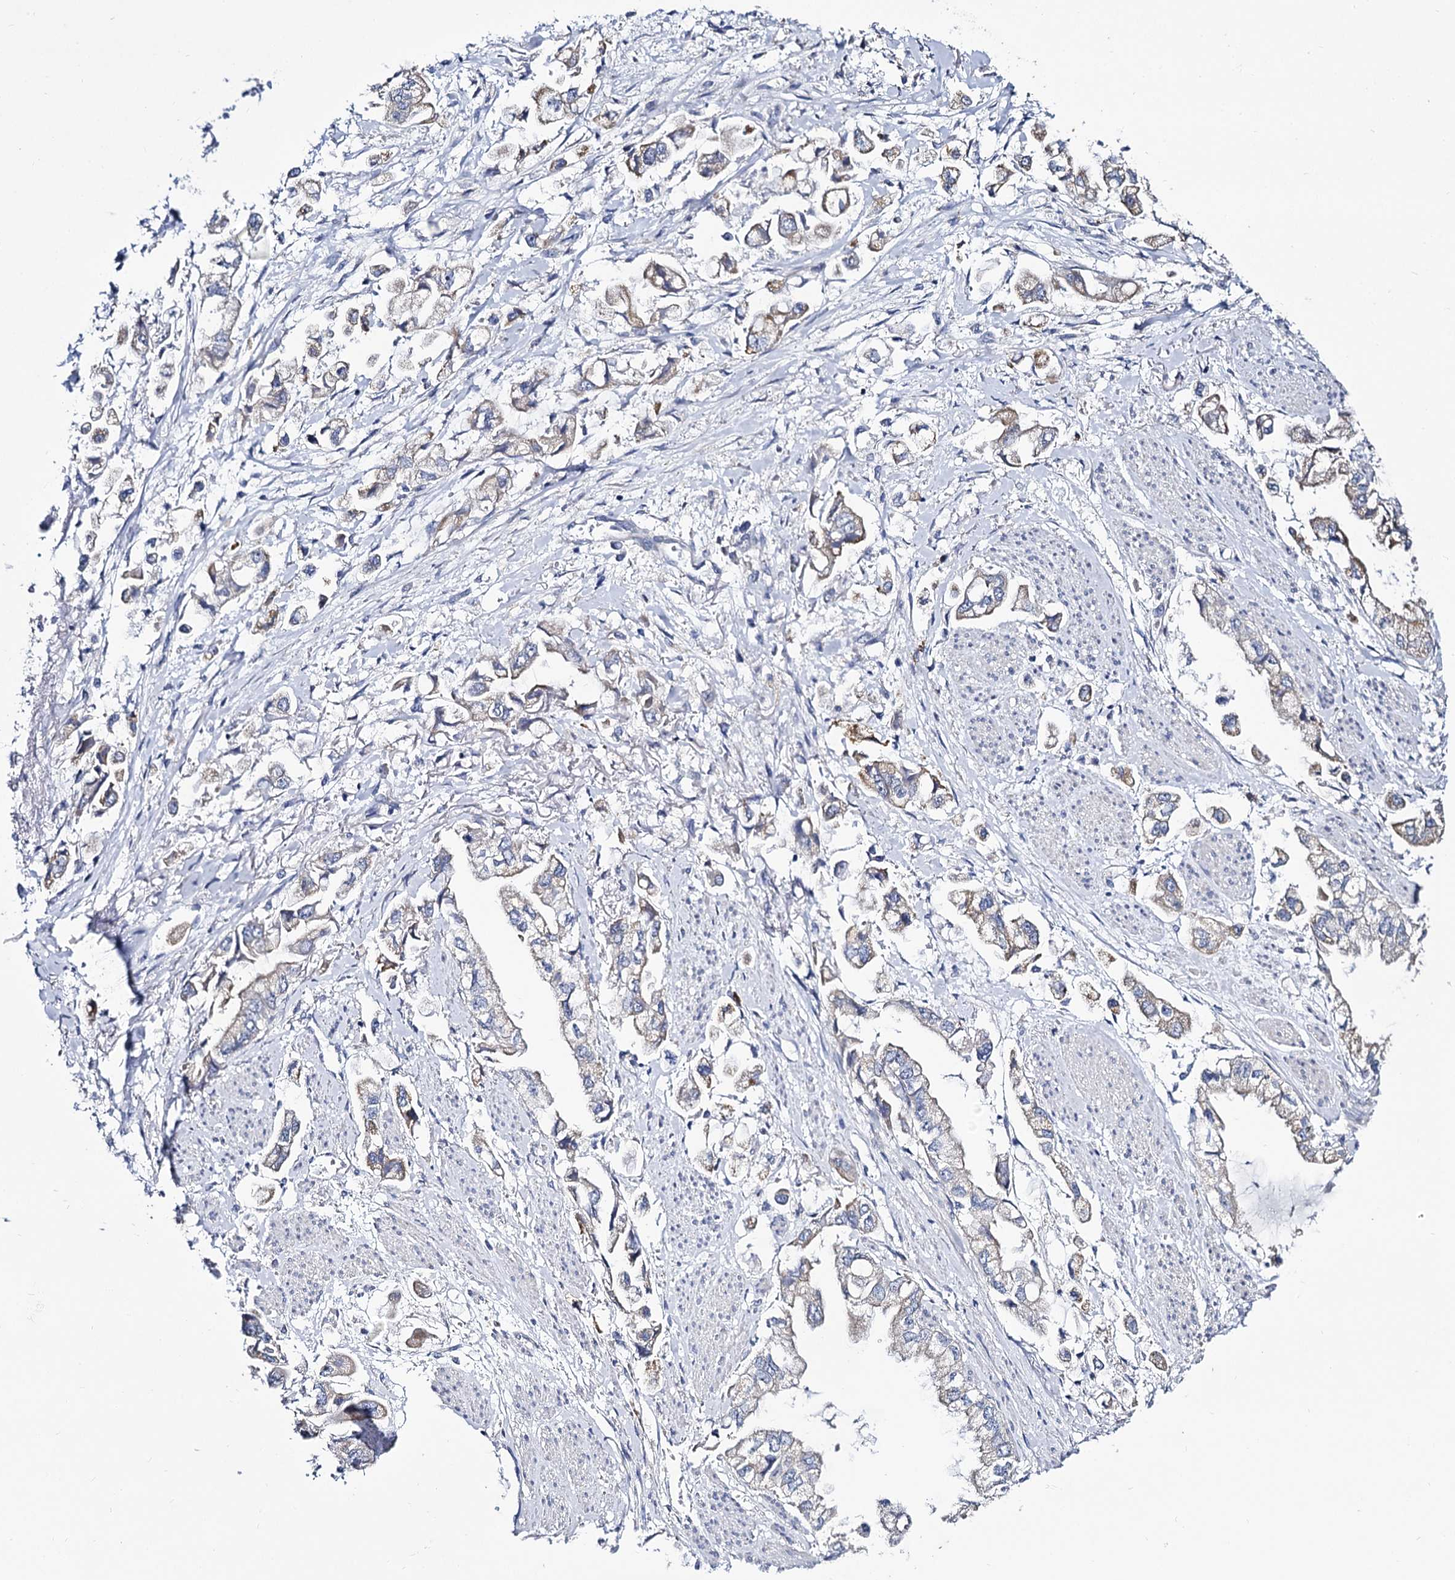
{"staining": {"intensity": "weak", "quantity": "25%-75%", "location": "cytoplasmic/membranous"}, "tissue": "stomach cancer", "cell_type": "Tumor cells", "image_type": "cancer", "snomed": [{"axis": "morphology", "description": "Adenocarcinoma, NOS"}, {"axis": "topography", "description": "Stomach"}], "caption": "Stomach cancer tissue exhibits weak cytoplasmic/membranous expression in approximately 25%-75% of tumor cells, visualized by immunohistochemistry.", "gene": "PANX2", "patient": {"sex": "male", "age": 62}}